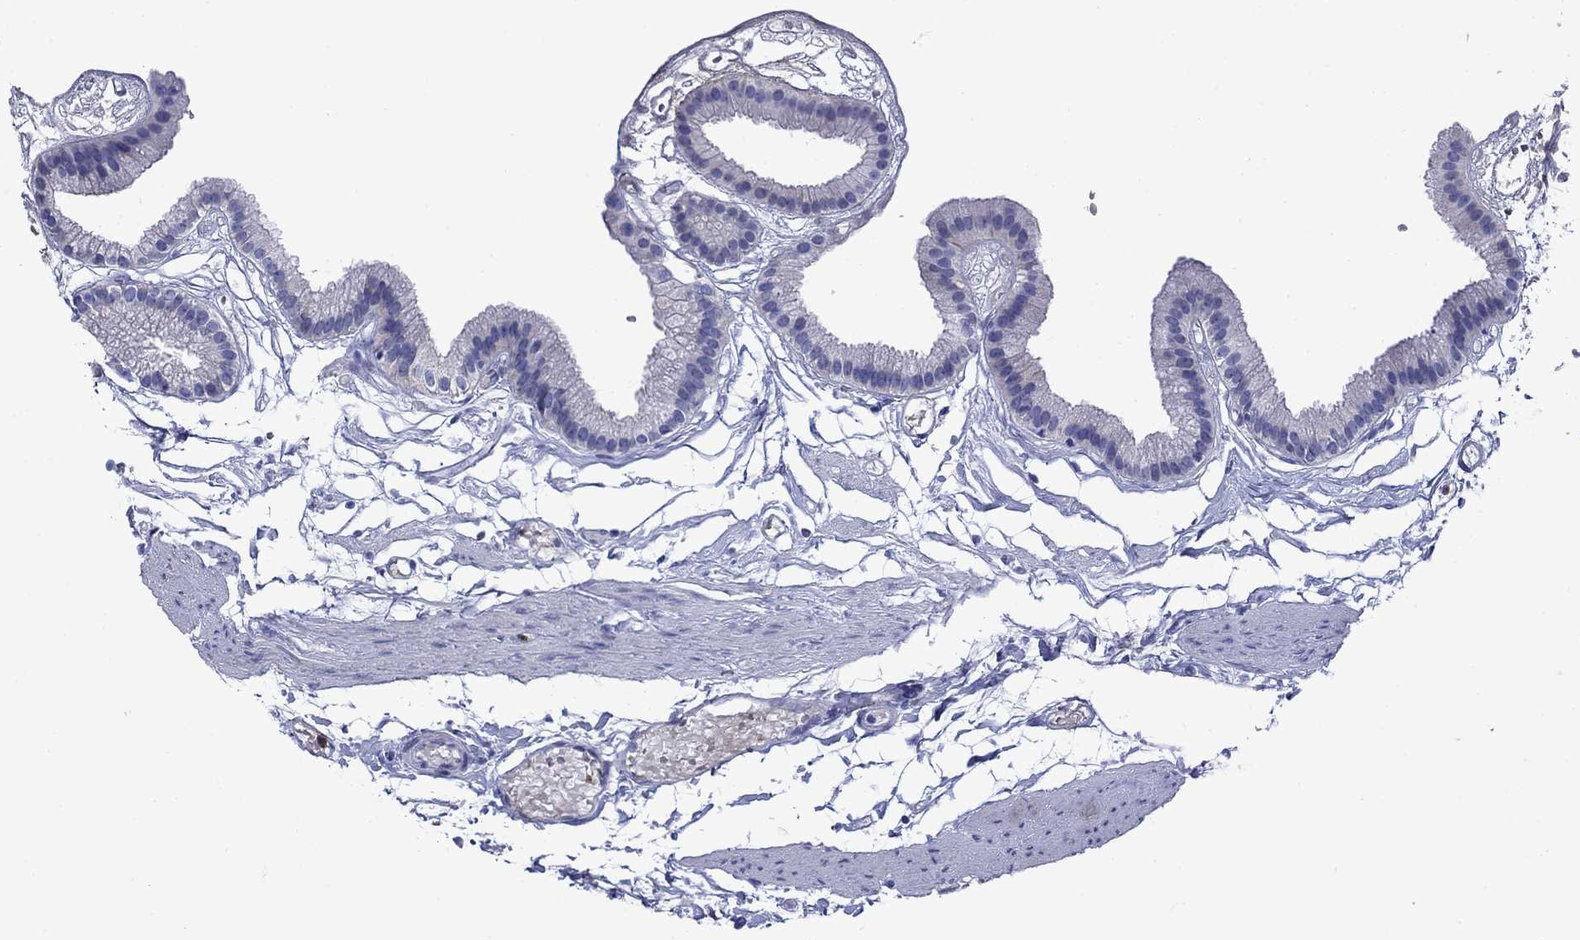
{"staining": {"intensity": "negative", "quantity": "none", "location": "none"}, "tissue": "gallbladder", "cell_type": "Glandular cells", "image_type": "normal", "snomed": [{"axis": "morphology", "description": "Normal tissue, NOS"}, {"axis": "topography", "description": "Gallbladder"}], "caption": "Glandular cells show no significant staining in benign gallbladder. (Brightfield microscopy of DAB IHC at high magnification).", "gene": "TFR2", "patient": {"sex": "female", "age": 45}}